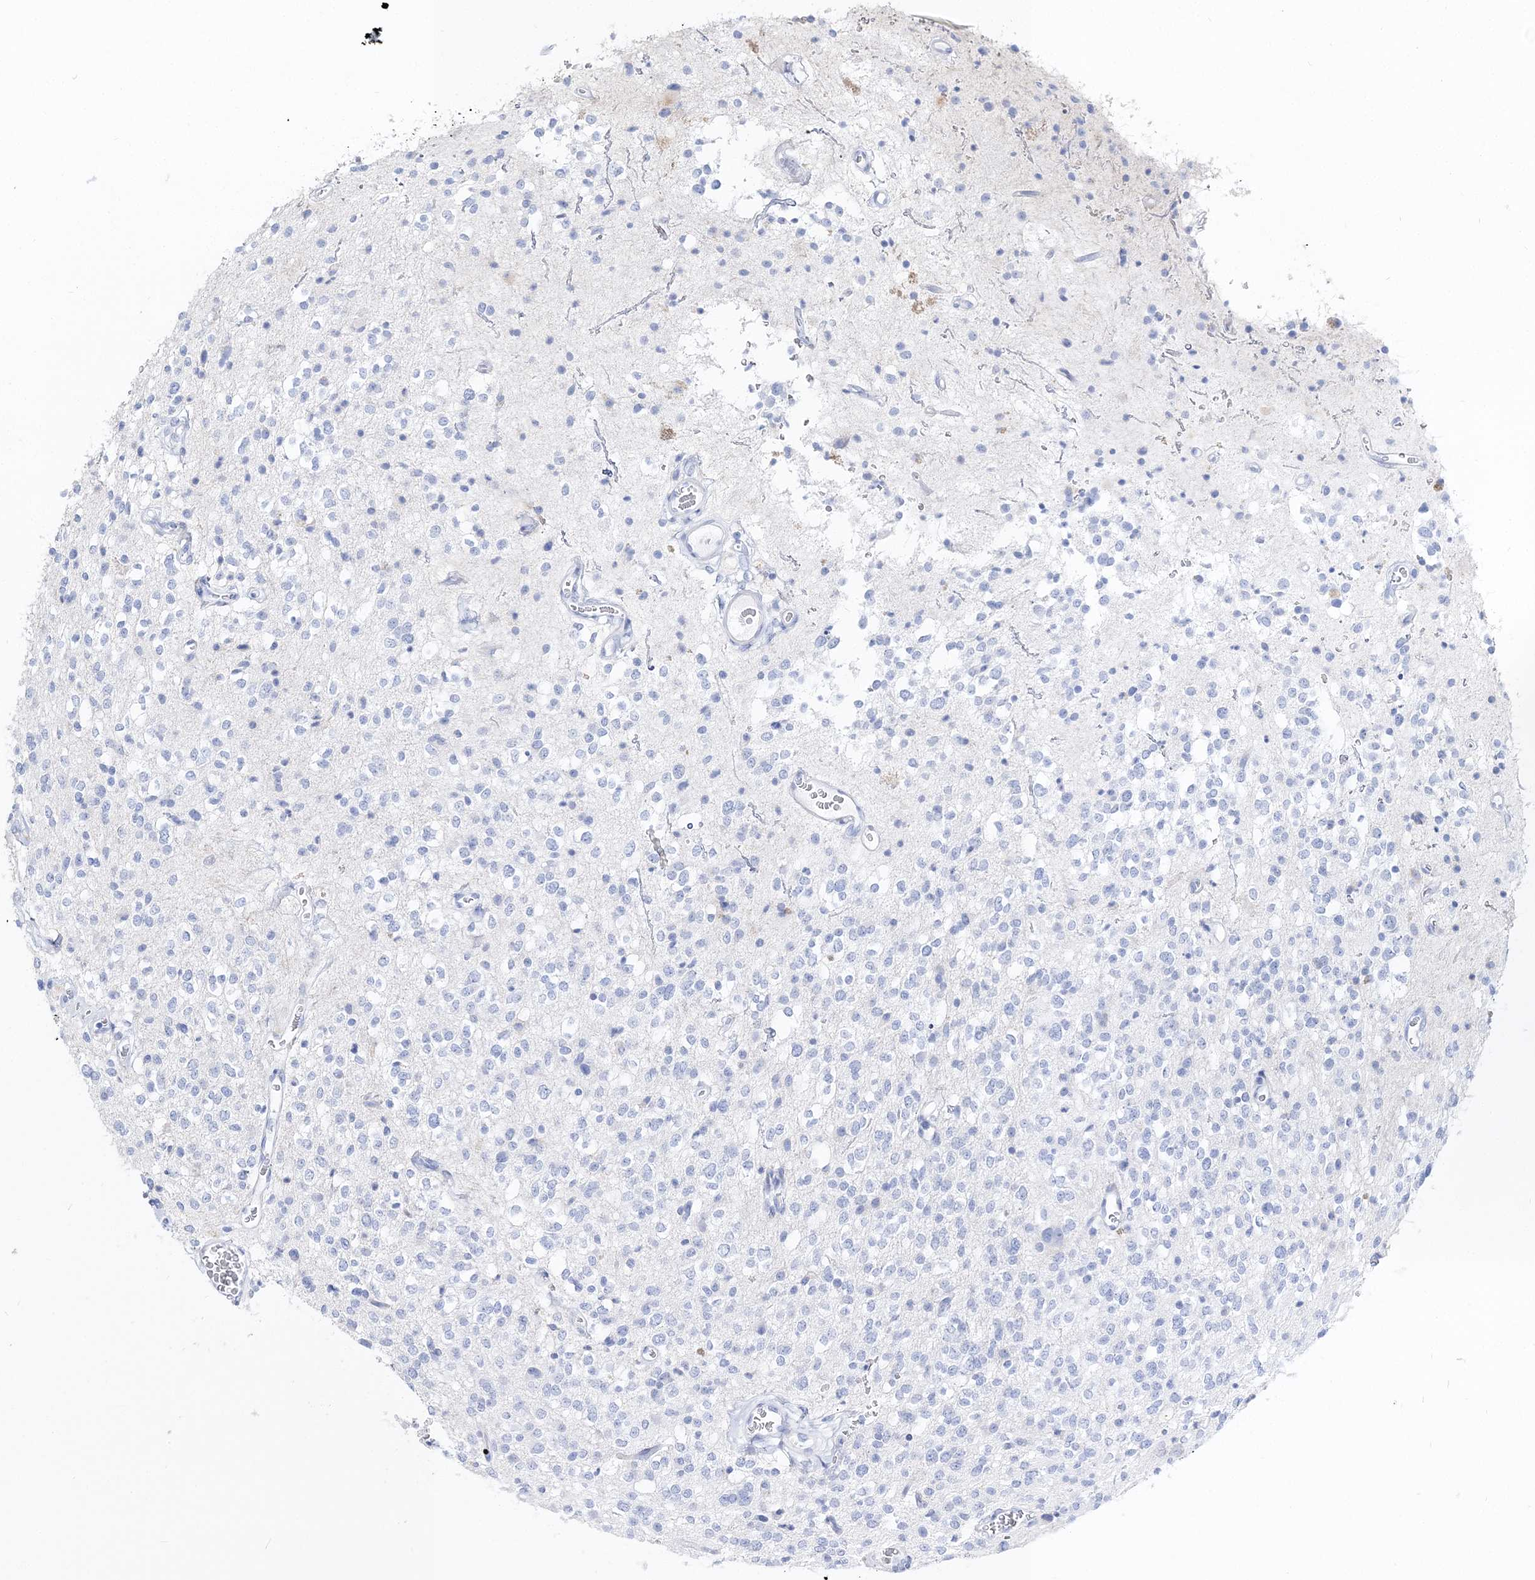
{"staining": {"intensity": "negative", "quantity": "none", "location": "none"}, "tissue": "glioma", "cell_type": "Tumor cells", "image_type": "cancer", "snomed": [{"axis": "morphology", "description": "Glioma, malignant, High grade"}, {"axis": "topography", "description": "Brain"}], "caption": "DAB (3,3'-diaminobenzidine) immunohistochemical staining of malignant glioma (high-grade) shows no significant staining in tumor cells.", "gene": "TSPYL6", "patient": {"sex": "male", "age": 34}}